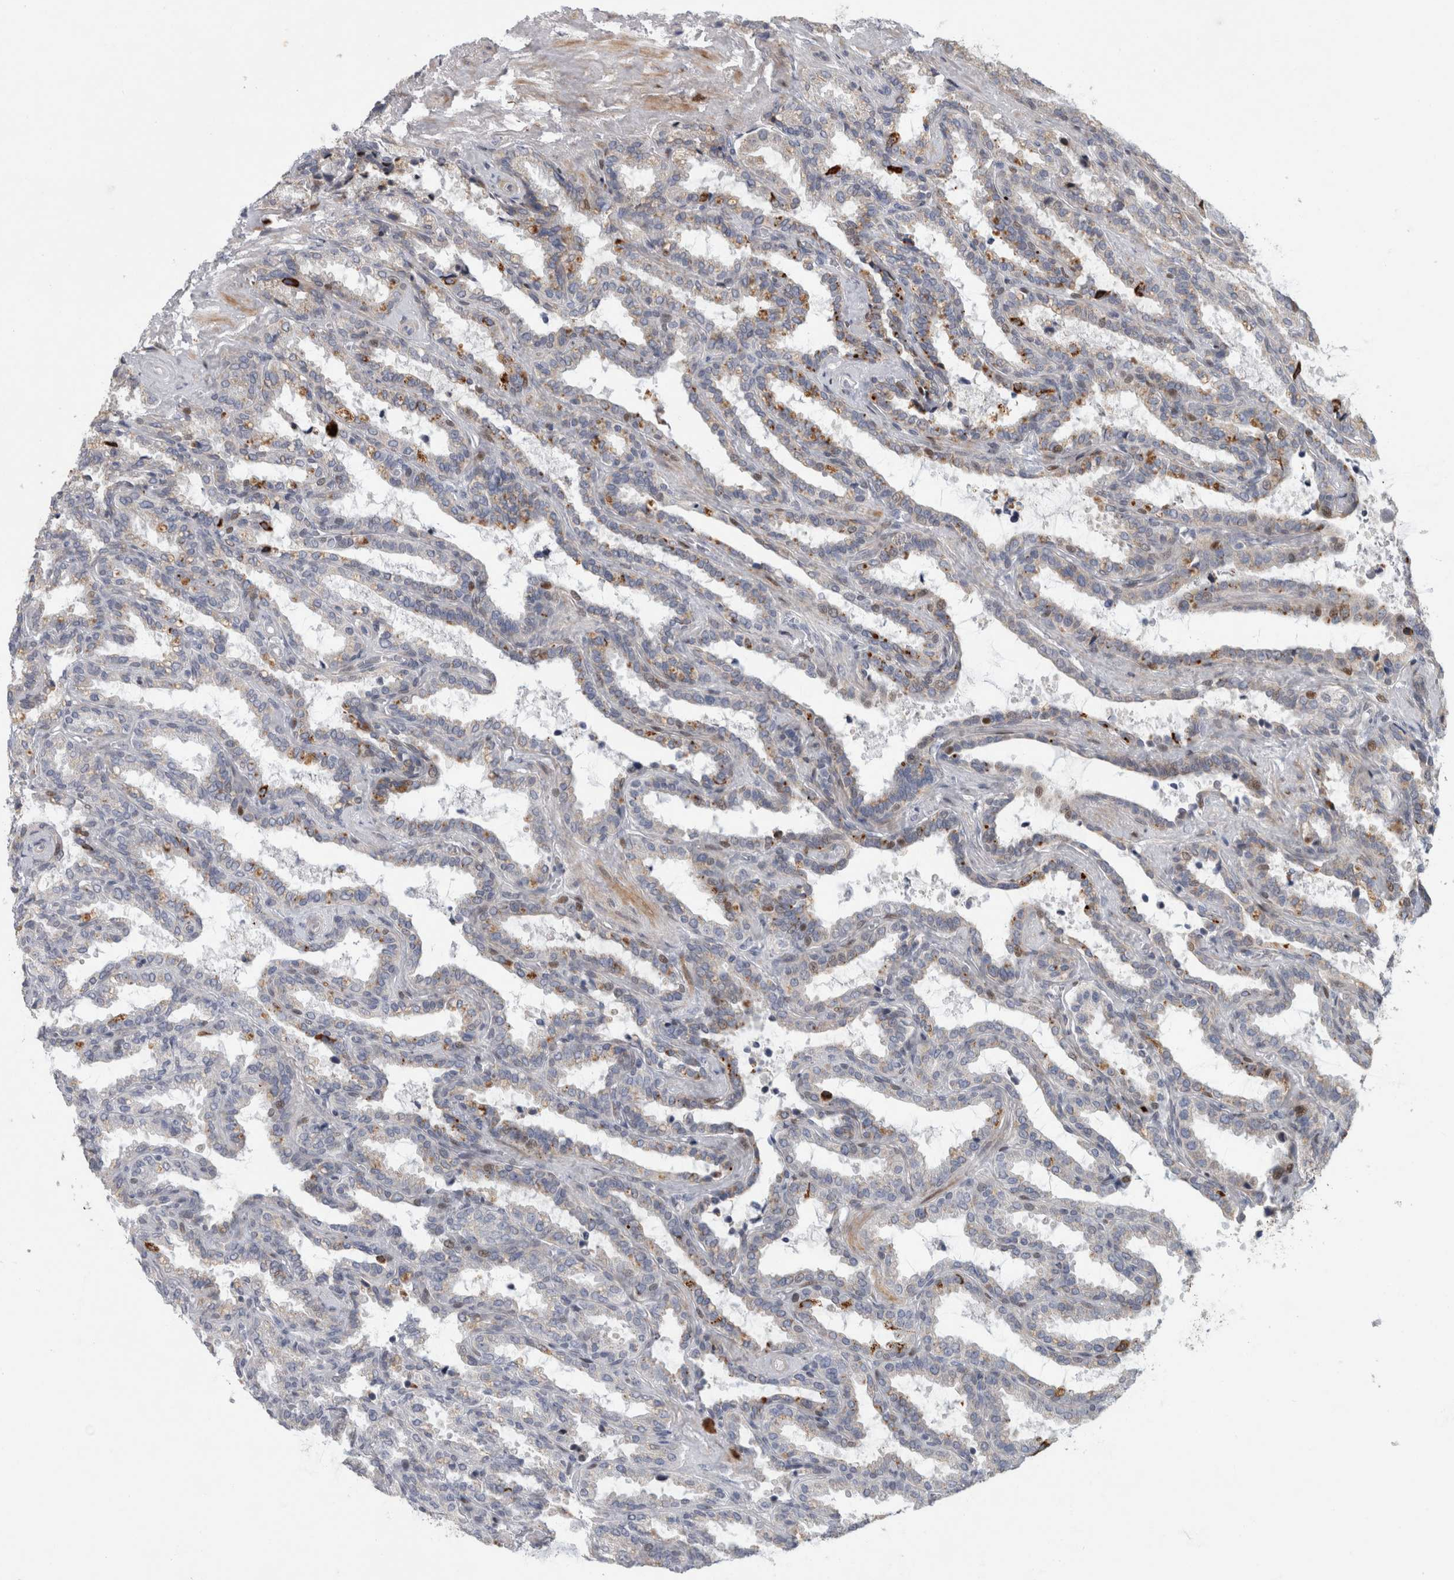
{"staining": {"intensity": "strong", "quantity": "<25%", "location": "cytoplasmic/membranous"}, "tissue": "seminal vesicle", "cell_type": "Glandular cells", "image_type": "normal", "snomed": [{"axis": "morphology", "description": "Normal tissue, NOS"}, {"axis": "topography", "description": "Seminal veicle"}], "caption": "Immunohistochemical staining of normal seminal vesicle reveals <25% levels of strong cytoplasmic/membranous protein positivity in approximately <25% of glandular cells. (Stains: DAB (3,3'-diaminobenzidine) in brown, nuclei in blue, Microscopy: brightfield microscopy at high magnification).", "gene": "RBM48", "patient": {"sex": "male", "age": 46}}